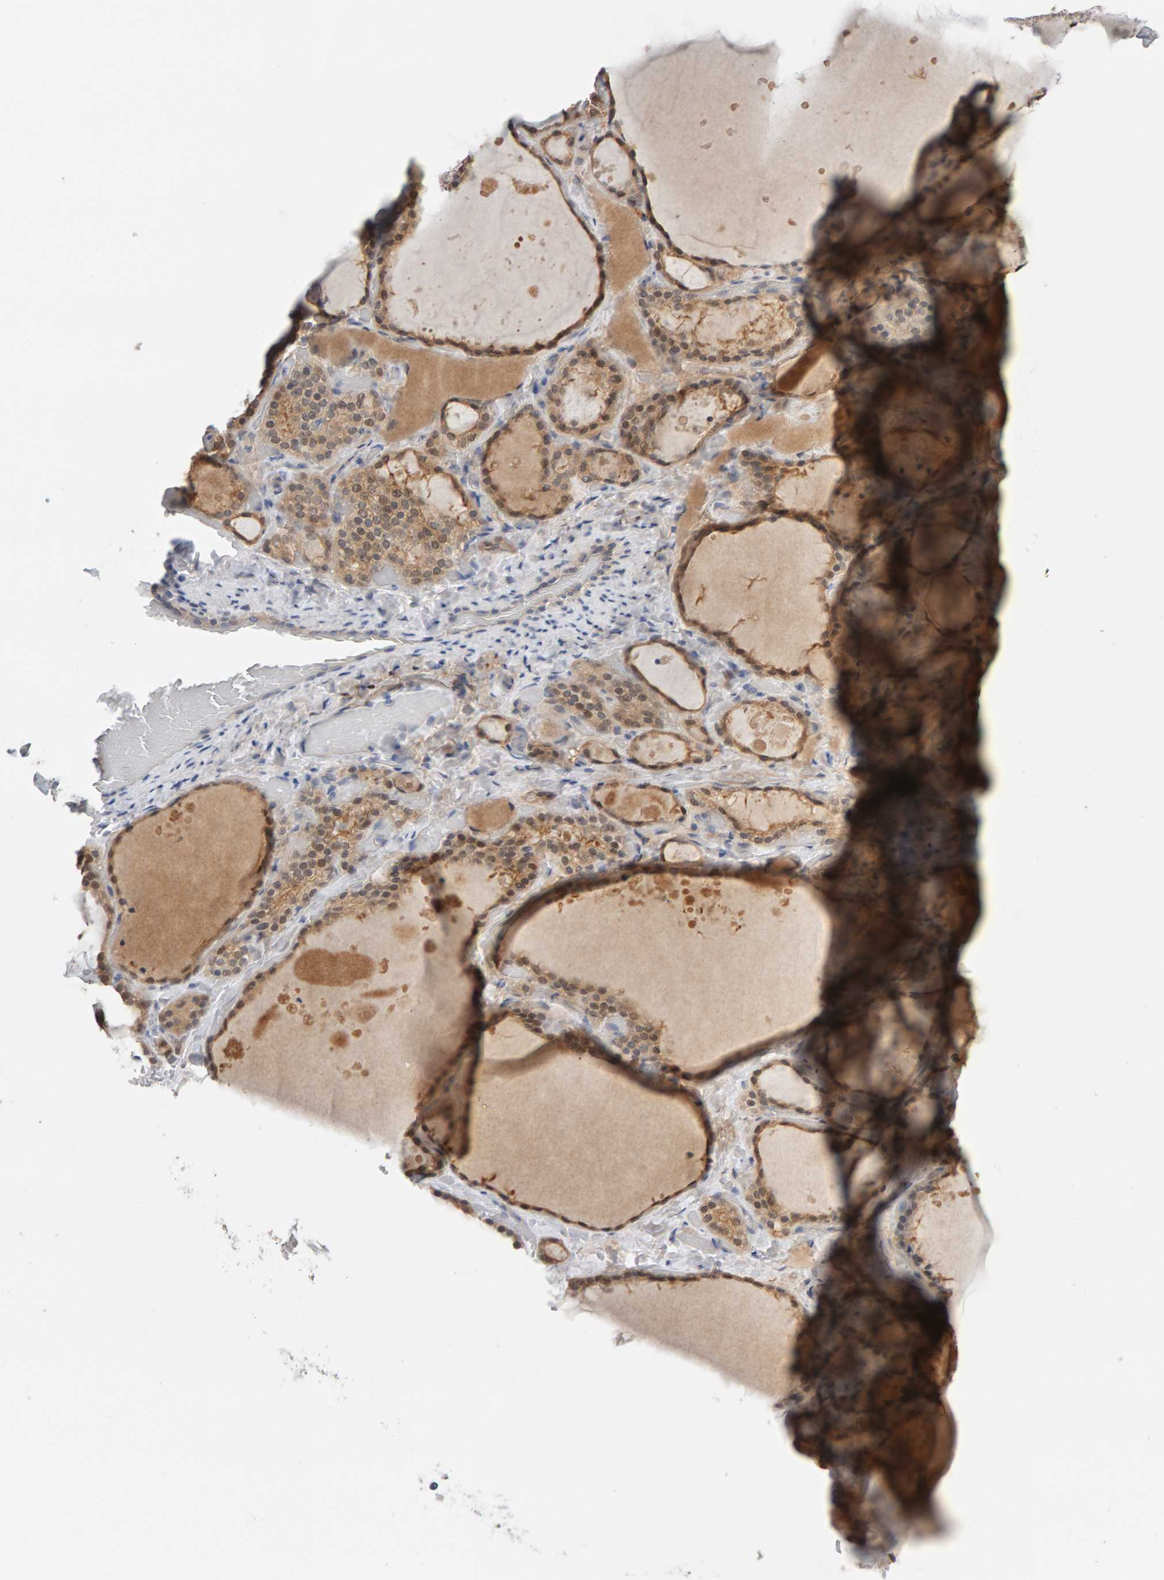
{"staining": {"intensity": "moderate", "quantity": ">75%", "location": "cytoplasmic/membranous,nuclear"}, "tissue": "thyroid gland", "cell_type": "Glandular cells", "image_type": "normal", "snomed": [{"axis": "morphology", "description": "Normal tissue, NOS"}, {"axis": "topography", "description": "Thyroid gland"}], "caption": "Protein positivity by immunohistochemistry (IHC) displays moderate cytoplasmic/membranous,nuclear positivity in approximately >75% of glandular cells in normal thyroid gland. The staining is performed using DAB brown chromogen to label protein expression. The nuclei are counter-stained blue using hematoxylin.", "gene": "GFUS", "patient": {"sex": "female", "age": 44}}